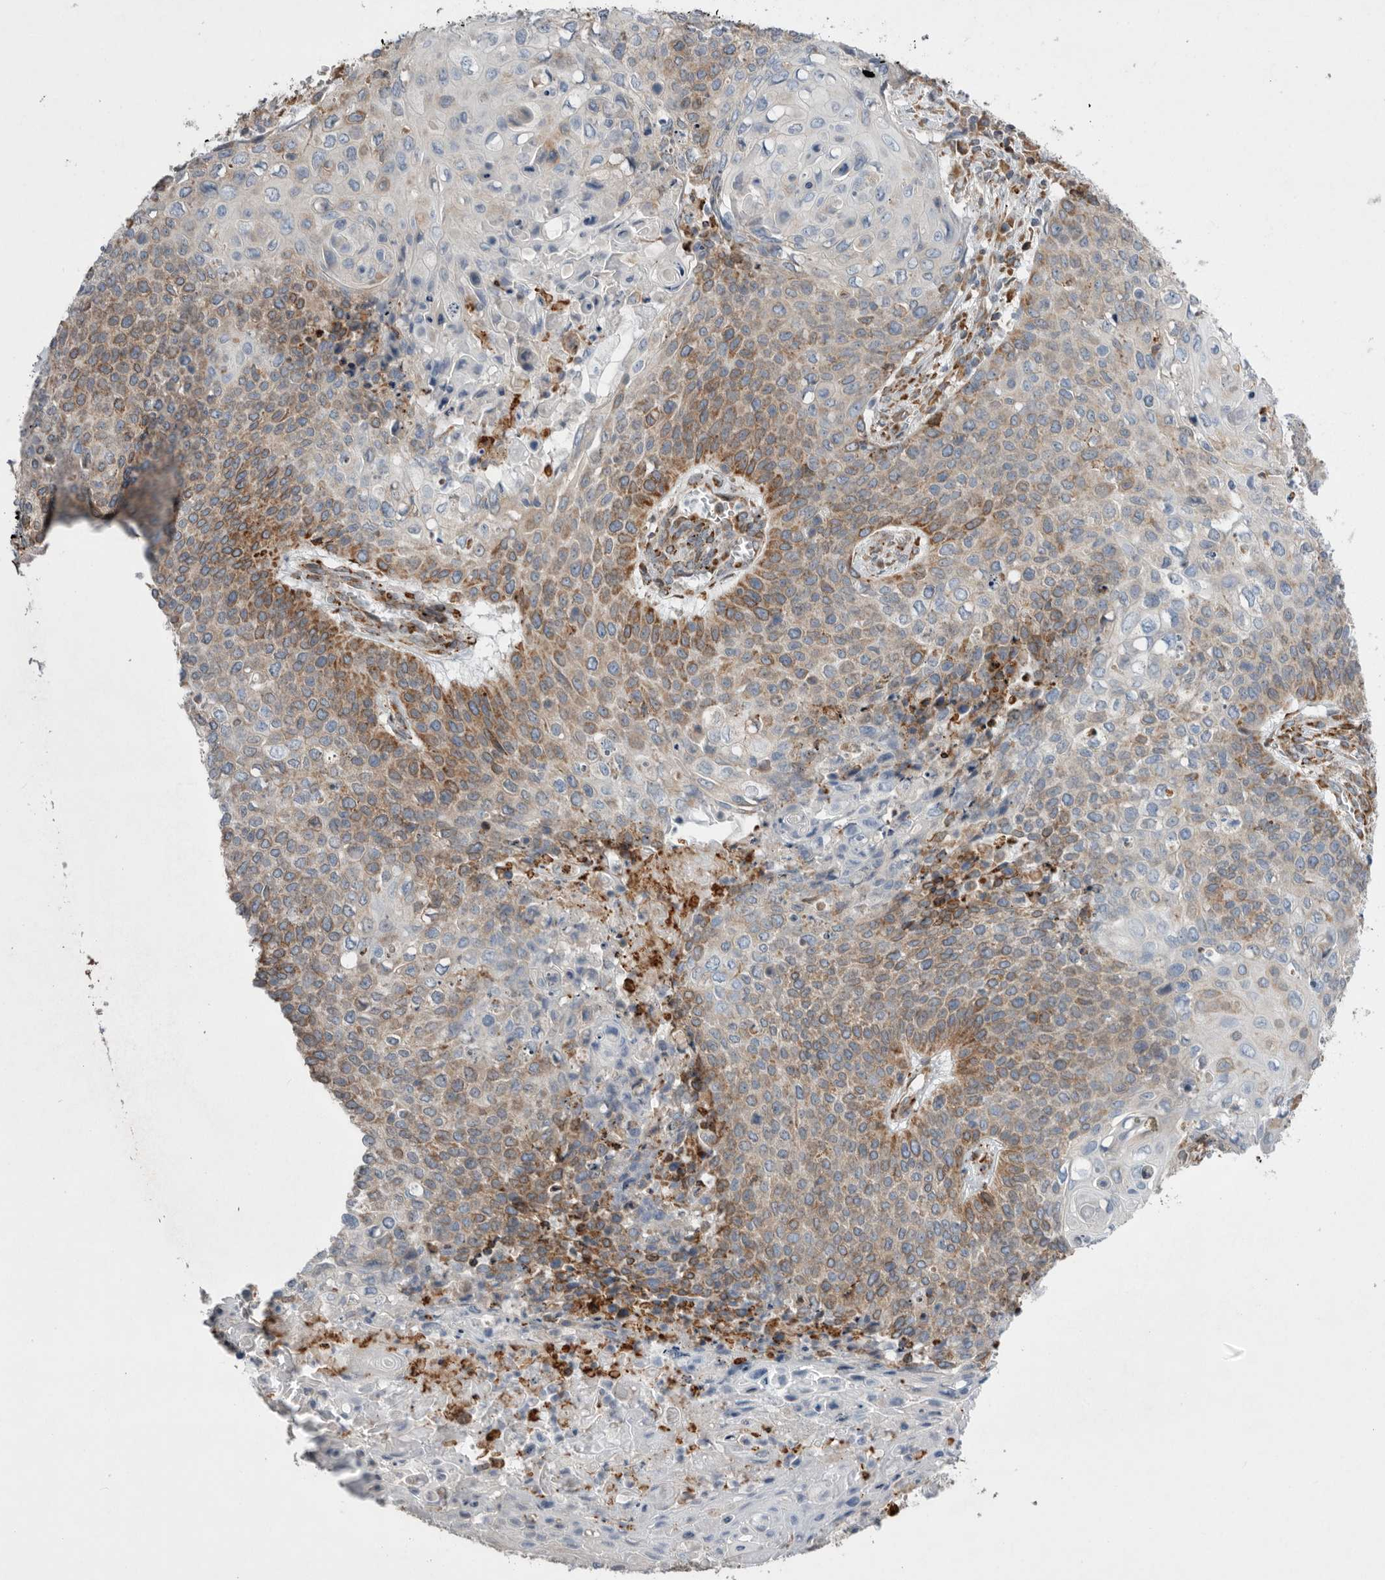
{"staining": {"intensity": "strong", "quantity": "25%-75%", "location": "cytoplasmic/membranous"}, "tissue": "cervical cancer", "cell_type": "Tumor cells", "image_type": "cancer", "snomed": [{"axis": "morphology", "description": "Squamous cell carcinoma, NOS"}, {"axis": "topography", "description": "Cervix"}], "caption": "The immunohistochemical stain highlights strong cytoplasmic/membranous positivity in tumor cells of cervical cancer tissue.", "gene": "GANAB", "patient": {"sex": "female", "age": 39}}